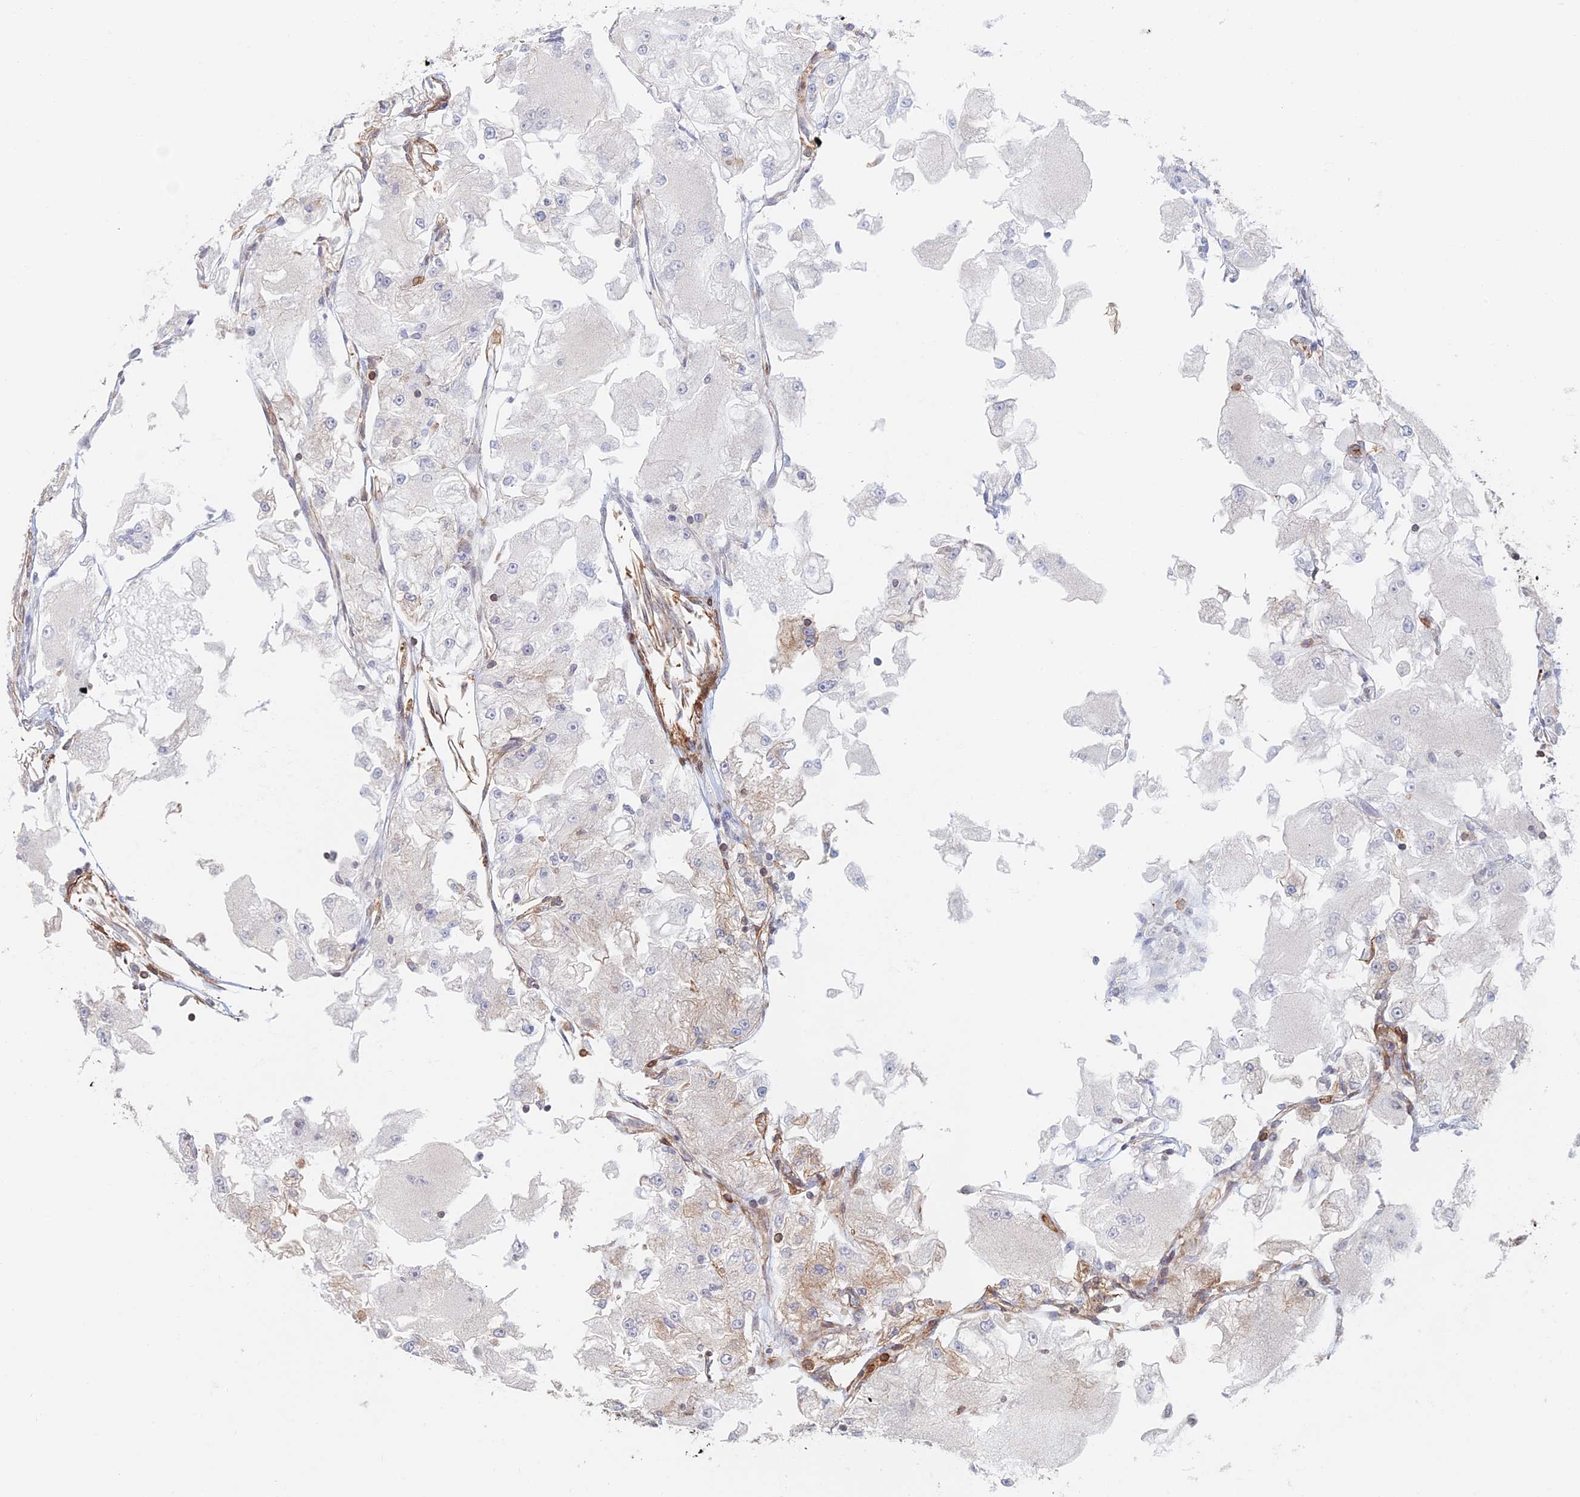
{"staining": {"intensity": "negative", "quantity": "none", "location": "none"}, "tissue": "renal cancer", "cell_type": "Tumor cells", "image_type": "cancer", "snomed": [{"axis": "morphology", "description": "Adenocarcinoma, NOS"}, {"axis": "topography", "description": "Kidney"}], "caption": "Tumor cells show no significant protein positivity in renal adenocarcinoma.", "gene": "PAK4", "patient": {"sex": "female", "age": 72}}